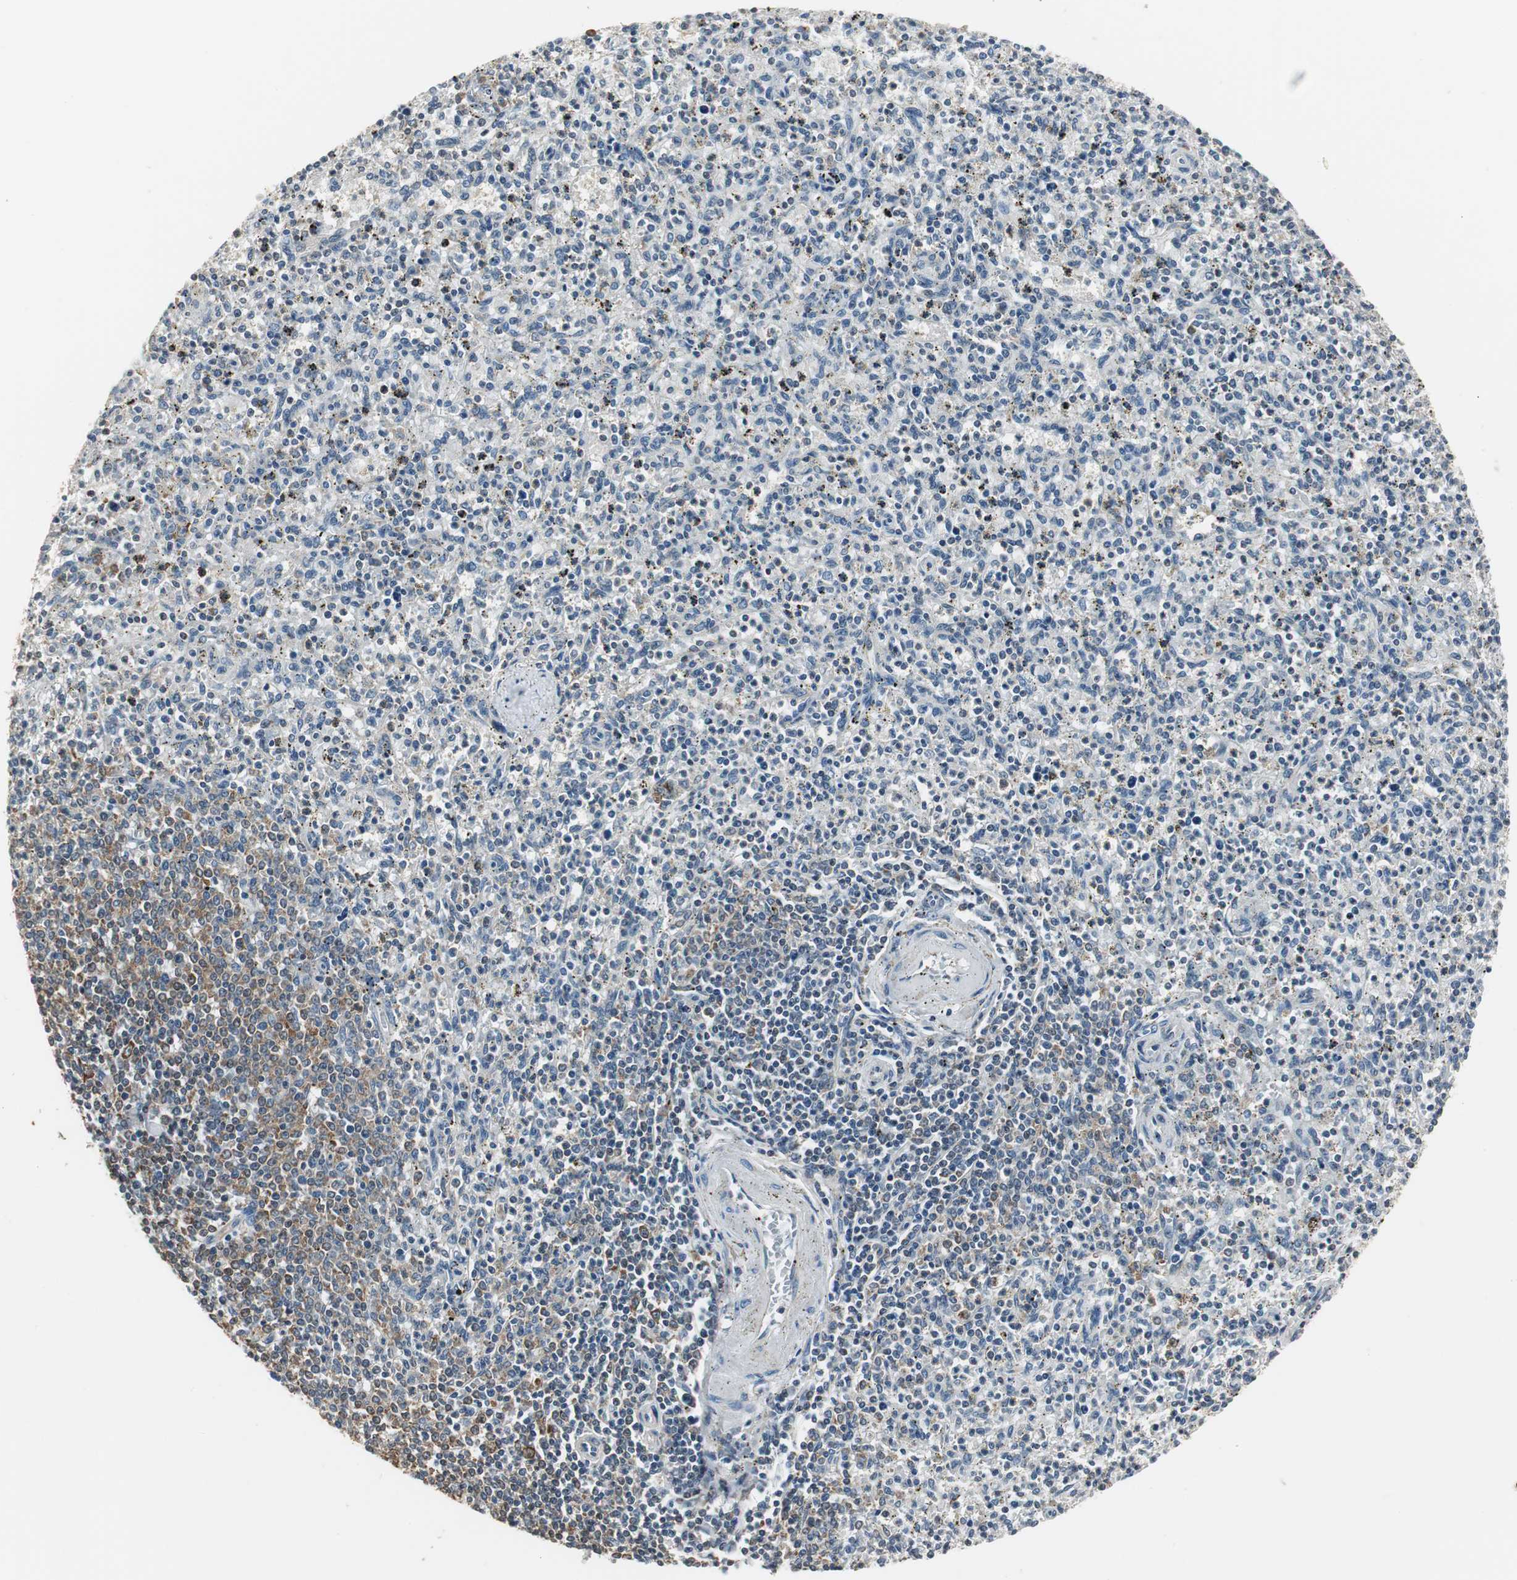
{"staining": {"intensity": "weak", "quantity": "25%-75%", "location": "cytoplasmic/membranous"}, "tissue": "spleen", "cell_type": "Cells in red pulp", "image_type": "normal", "snomed": [{"axis": "morphology", "description": "Normal tissue, NOS"}, {"axis": "topography", "description": "Spleen"}], "caption": "Normal spleen displays weak cytoplasmic/membranous staining in about 25%-75% of cells in red pulp, visualized by immunohistochemistry. (Brightfield microscopy of DAB IHC at high magnification).", "gene": "CCT5", "patient": {"sex": "male", "age": 72}}